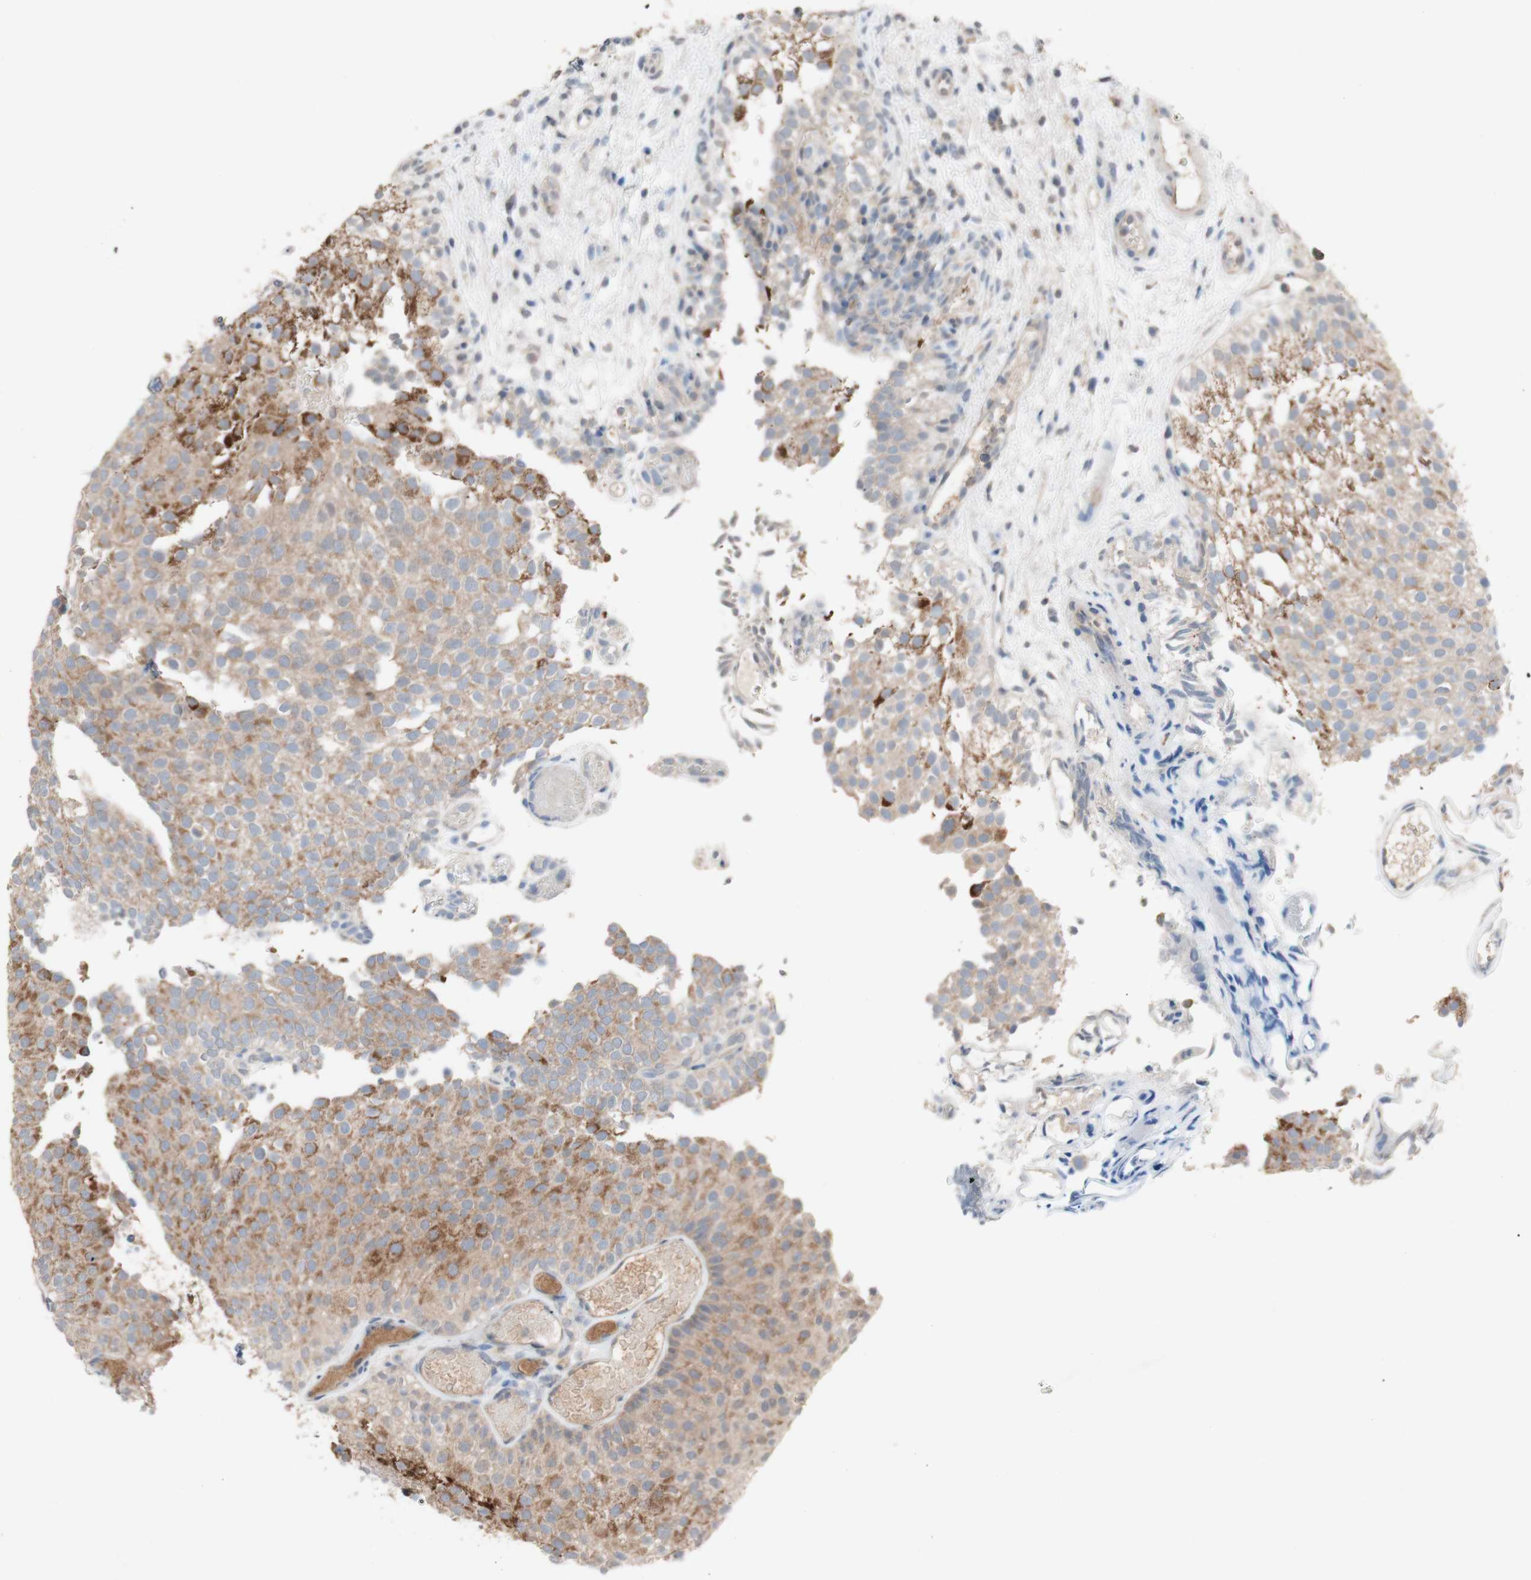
{"staining": {"intensity": "moderate", "quantity": ">75%", "location": "cytoplasmic/membranous"}, "tissue": "urothelial cancer", "cell_type": "Tumor cells", "image_type": "cancer", "snomed": [{"axis": "morphology", "description": "Urothelial carcinoma, Low grade"}, {"axis": "topography", "description": "Urinary bladder"}], "caption": "Protein staining of urothelial cancer tissue displays moderate cytoplasmic/membranous staining in approximately >75% of tumor cells.", "gene": "PEX2", "patient": {"sex": "male", "age": 78}}